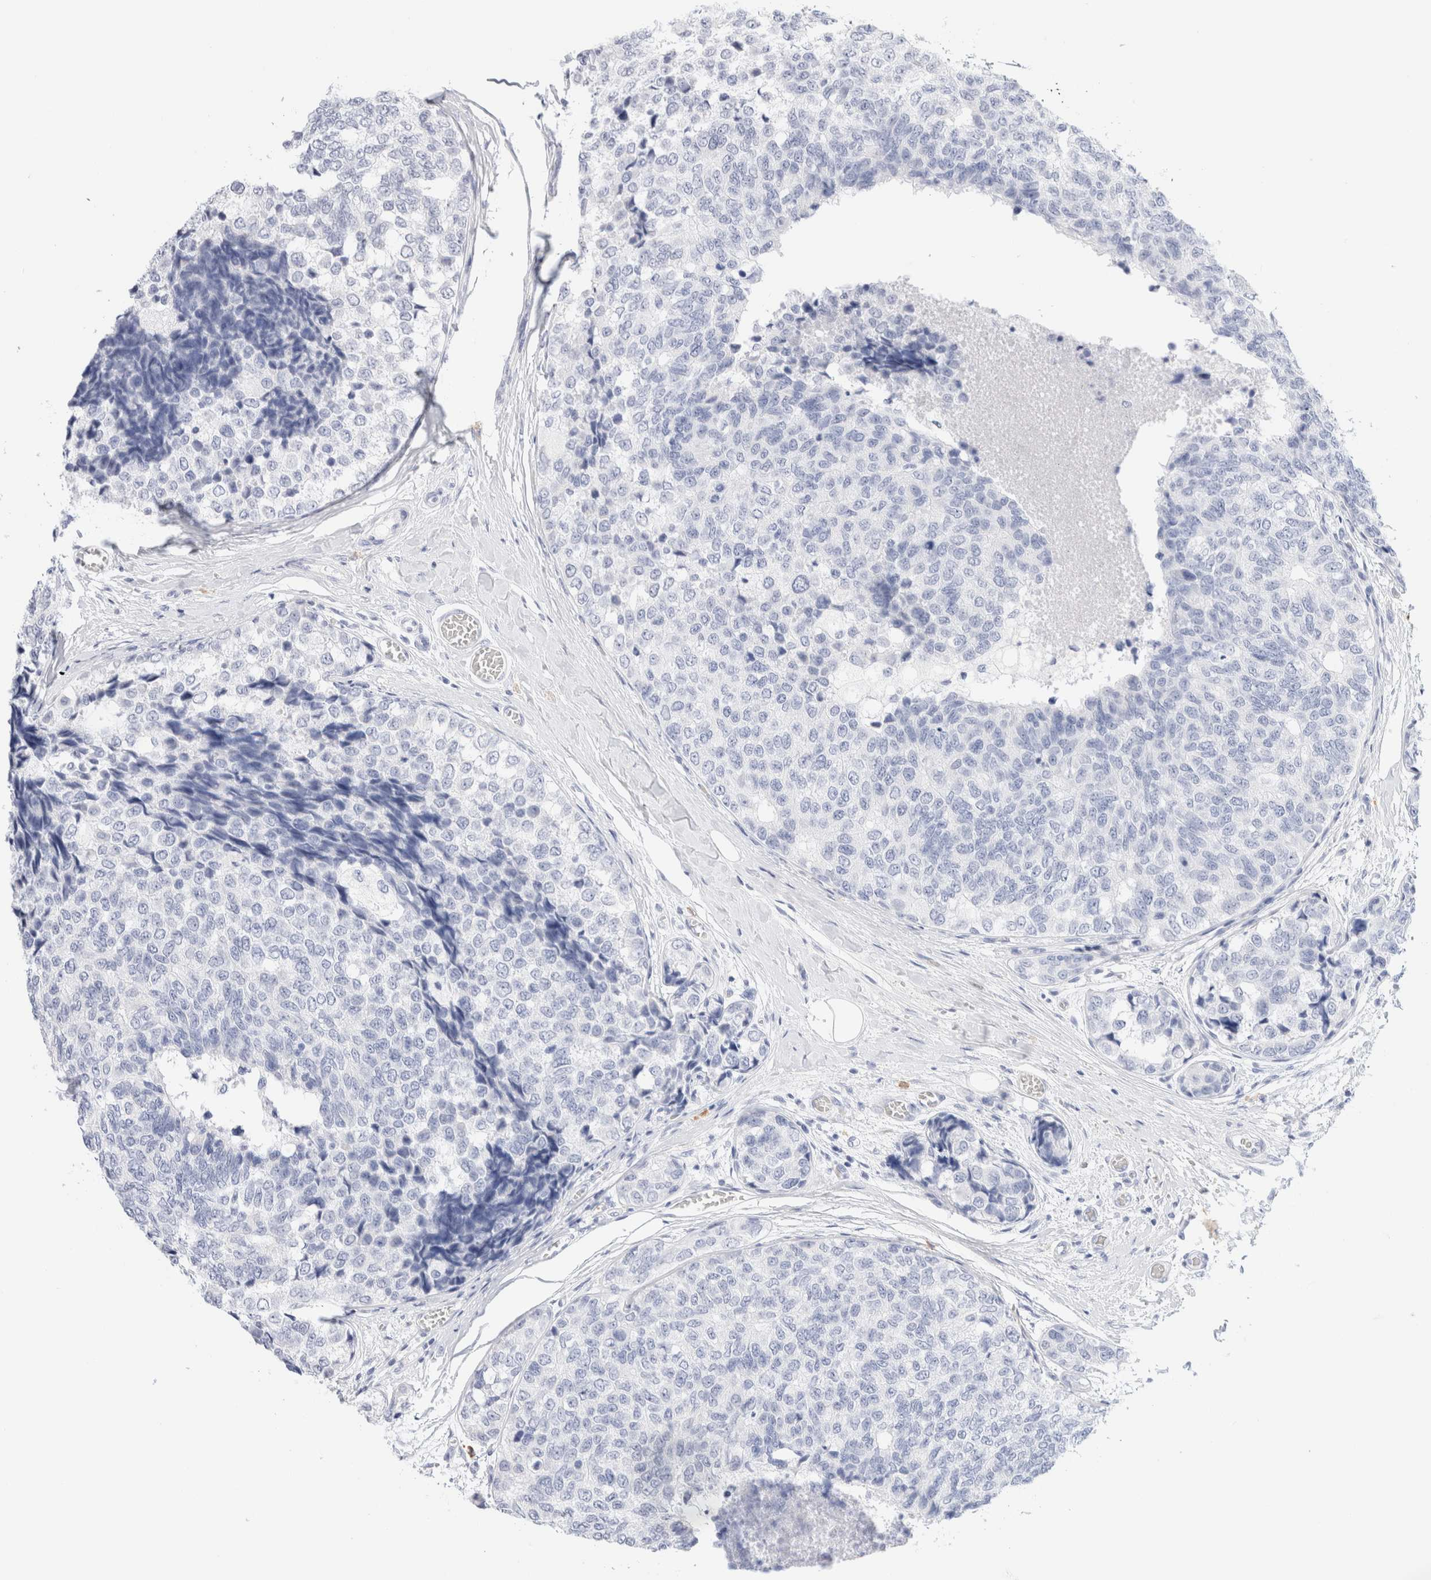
{"staining": {"intensity": "negative", "quantity": "none", "location": "none"}, "tissue": "breast cancer", "cell_type": "Tumor cells", "image_type": "cancer", "snomed": [{"axis": "morphology", "description": "Normal tissue, NOS"}, {"axis": "morphology", "description": "Duct carcinoma"}, {"axis": "topography", "description": "Breast"}], "caption": "Immunohistochemistry (IHC) of human breast cancer (invasive ductal carcinoma) displays no staining in tumor cells.", "gene": "ARG1", "patient": {"sex": "female", "age": 43}}